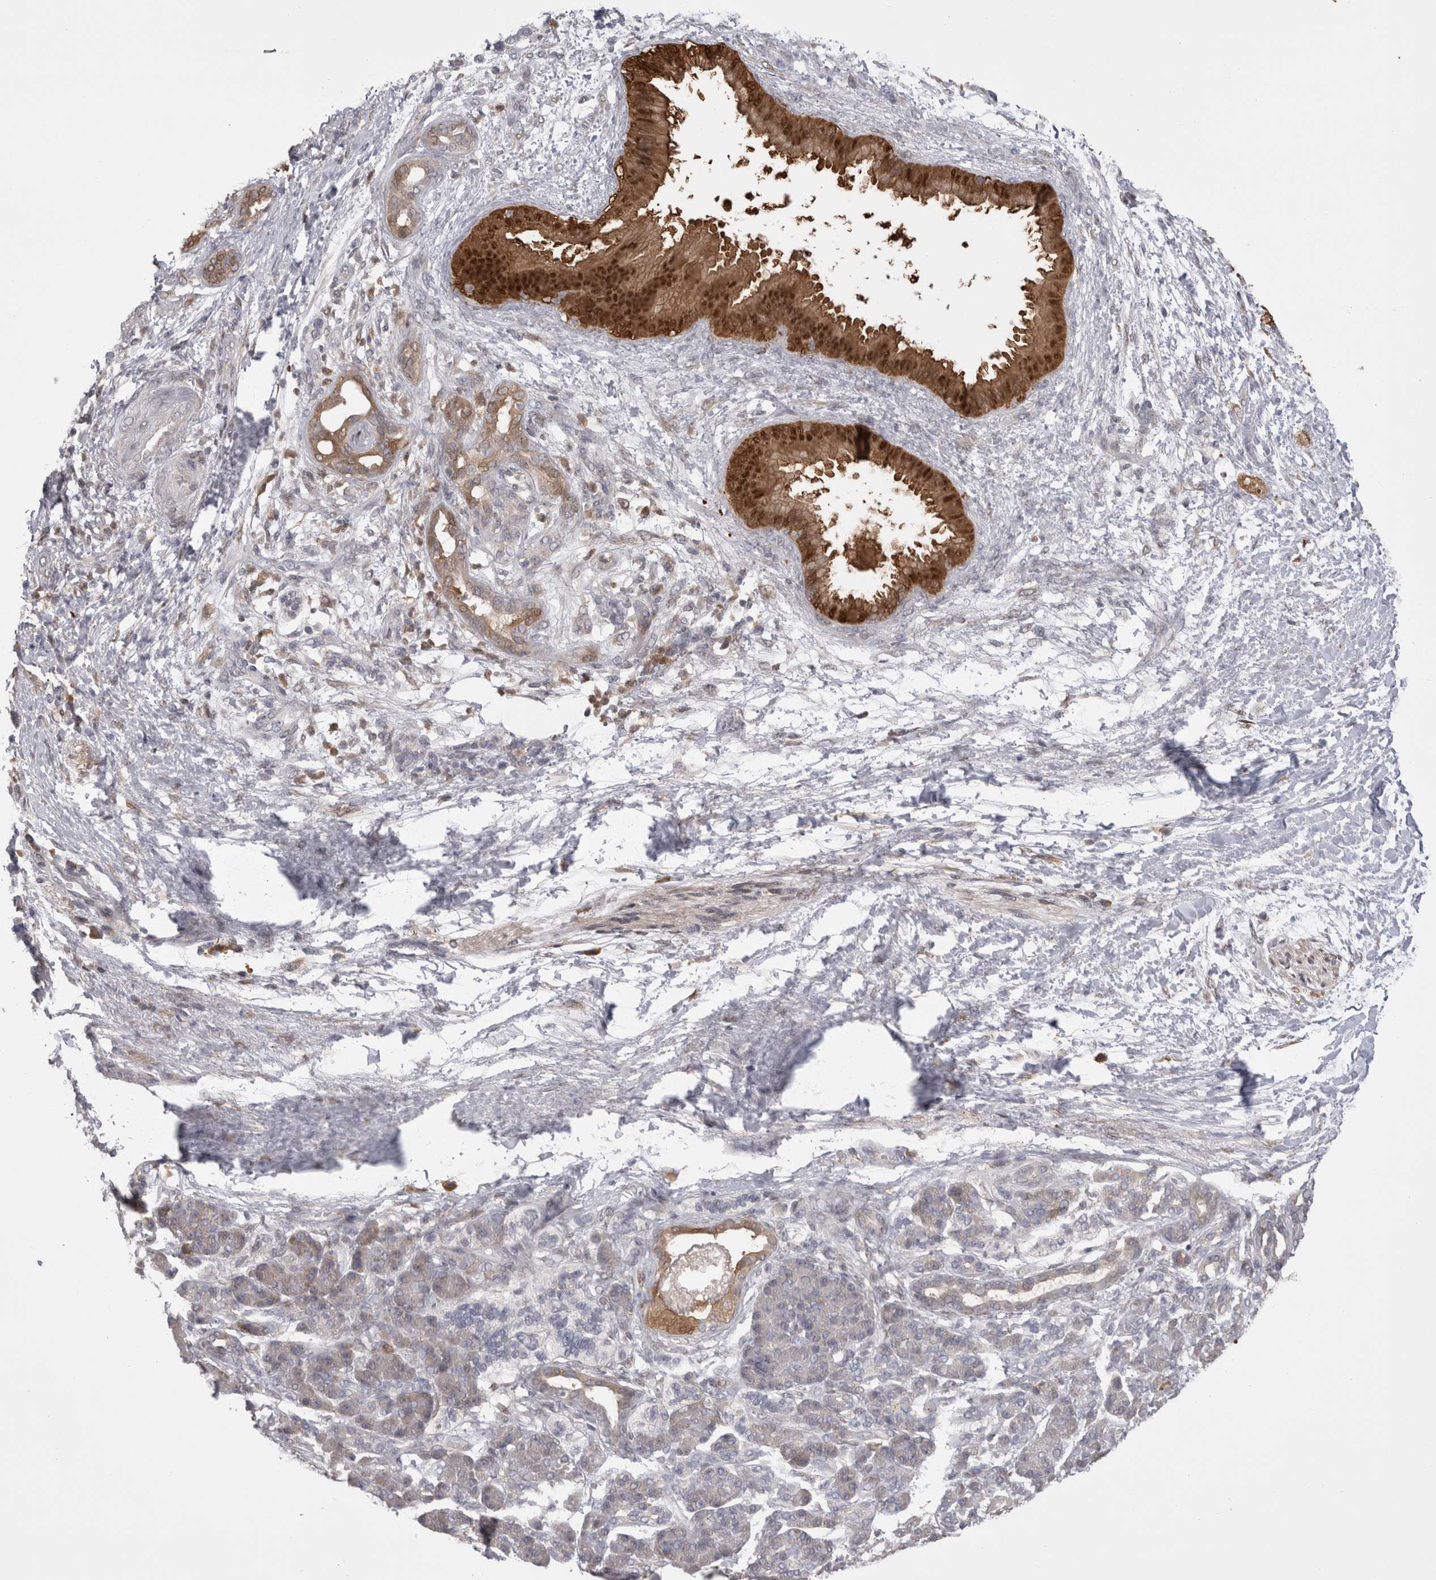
{"staining": {"intensity": "strong", "quantity": ">75%", "location": "cytoplasmic/membranous,nuclear"}, "tissue": "pancreatic cancer", "cell_type": "Tumor cells", "image_type": "cancer", "snomed": [{"axis": "morphology", "description": "Adenocarcinoma, NOS"}, {"axis": "topography", "description": "Pancreas"}], "caption": "Immunohistochemistry (DAB (3,3'-diaminobenzidine)) staining of human pancreatic cancer displays strong cytoplasmic/membranous and nuclear protein expression in approximately >75% of tumor cells.", "gene": "CHIC2", "patient": {"sex": "male", "age": 59}}